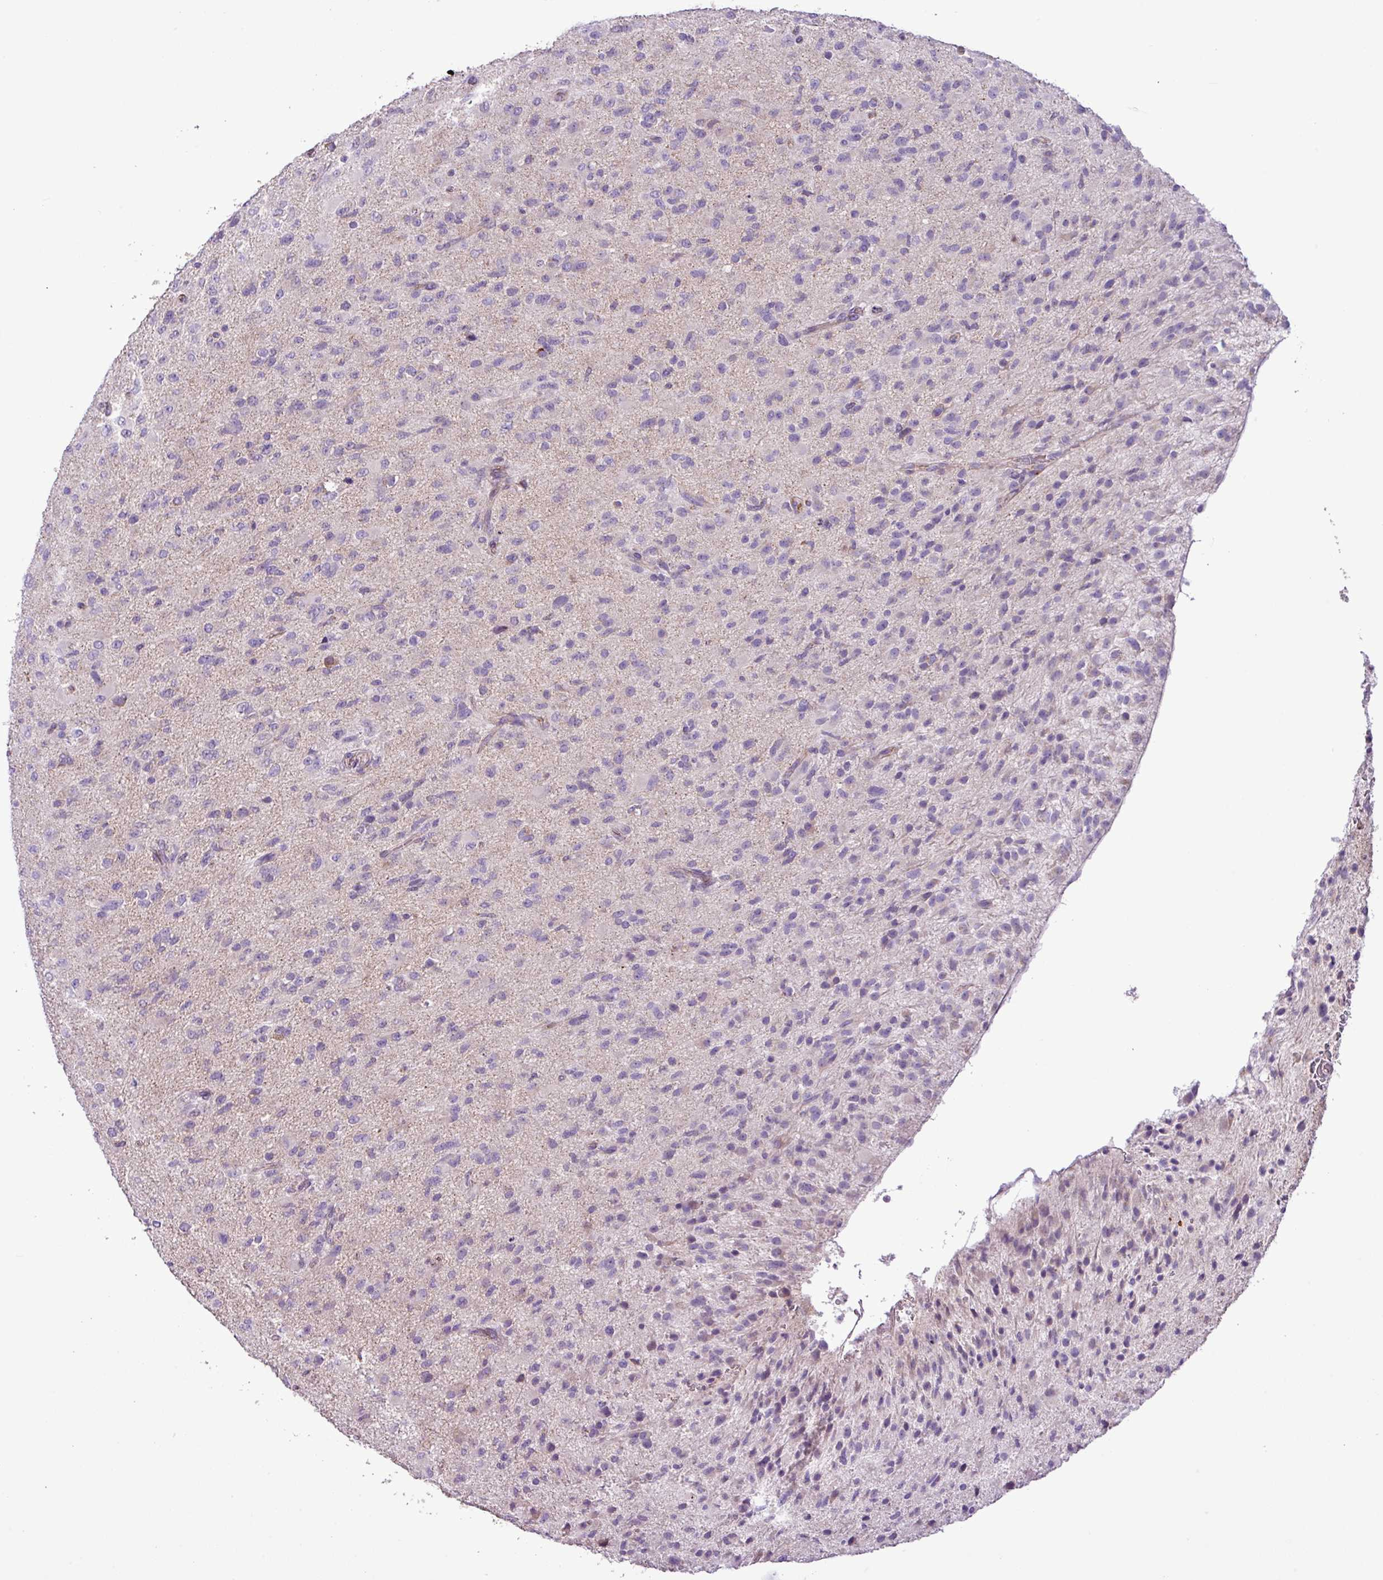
{"staining": {"intensity": "moderate", "quantity": "<25%", "location": "cytoplasmic/membranous"}, "tissue": "glioma", "cell_type": "Tumor cells", "image_type": "cancer", "snomed": [{"axis": "morphology", "description": "Glioma, malignant, Low grade"}, {"axis": "topography", "description": "Brain"}], "caption": "IHC (DAB) staining of malignant glioma (low-grade) exhibits moderate cytoplasmic/membranous protein positivity in about <25% of tumor cells.", "gene": "FAM183A", "patient": {"sex": "male", "age": 65}}